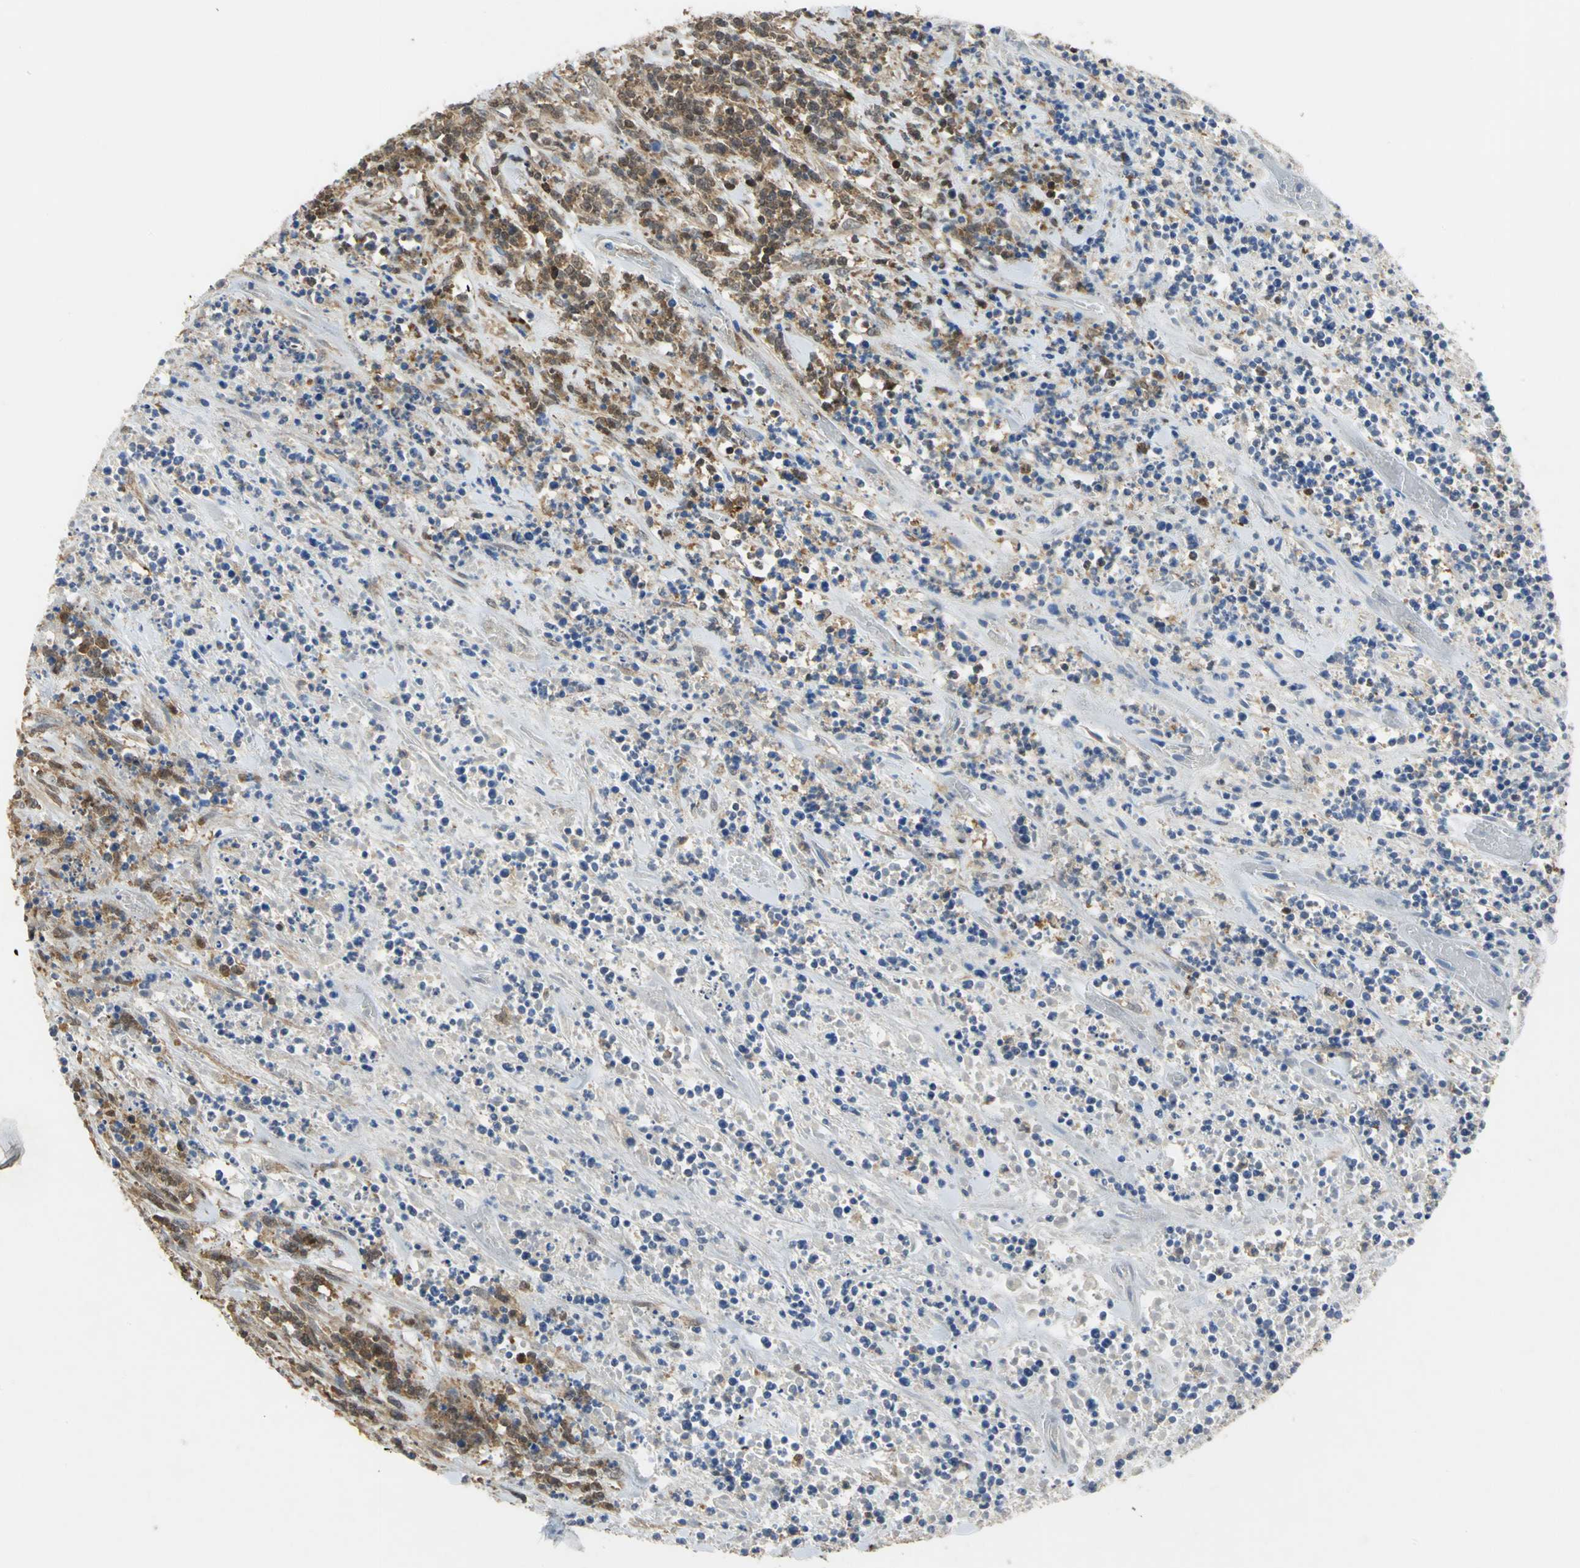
{"staining": {"intensity": "moderate", "quantity": ">75%", "location": "cytoplasmic/membranous,nuclear"}, "tissue": "lymphoma", "cell_type": "Tumor cells", "image_type": "cancer", "snomed": [{"axis": "morphology", "description": "Malignant lymphoma, non-Hodgkin's type, High grade"}, {"axis": "topography", "description": "Soft tissue"}], "caption": "A brown stain shows moderate cytoplasmic/membranous and nuclear expression of a protein in human lymphoma tumor cells.", "gene": "PPIA", "patient": {"sex": "male", "age": 18}}